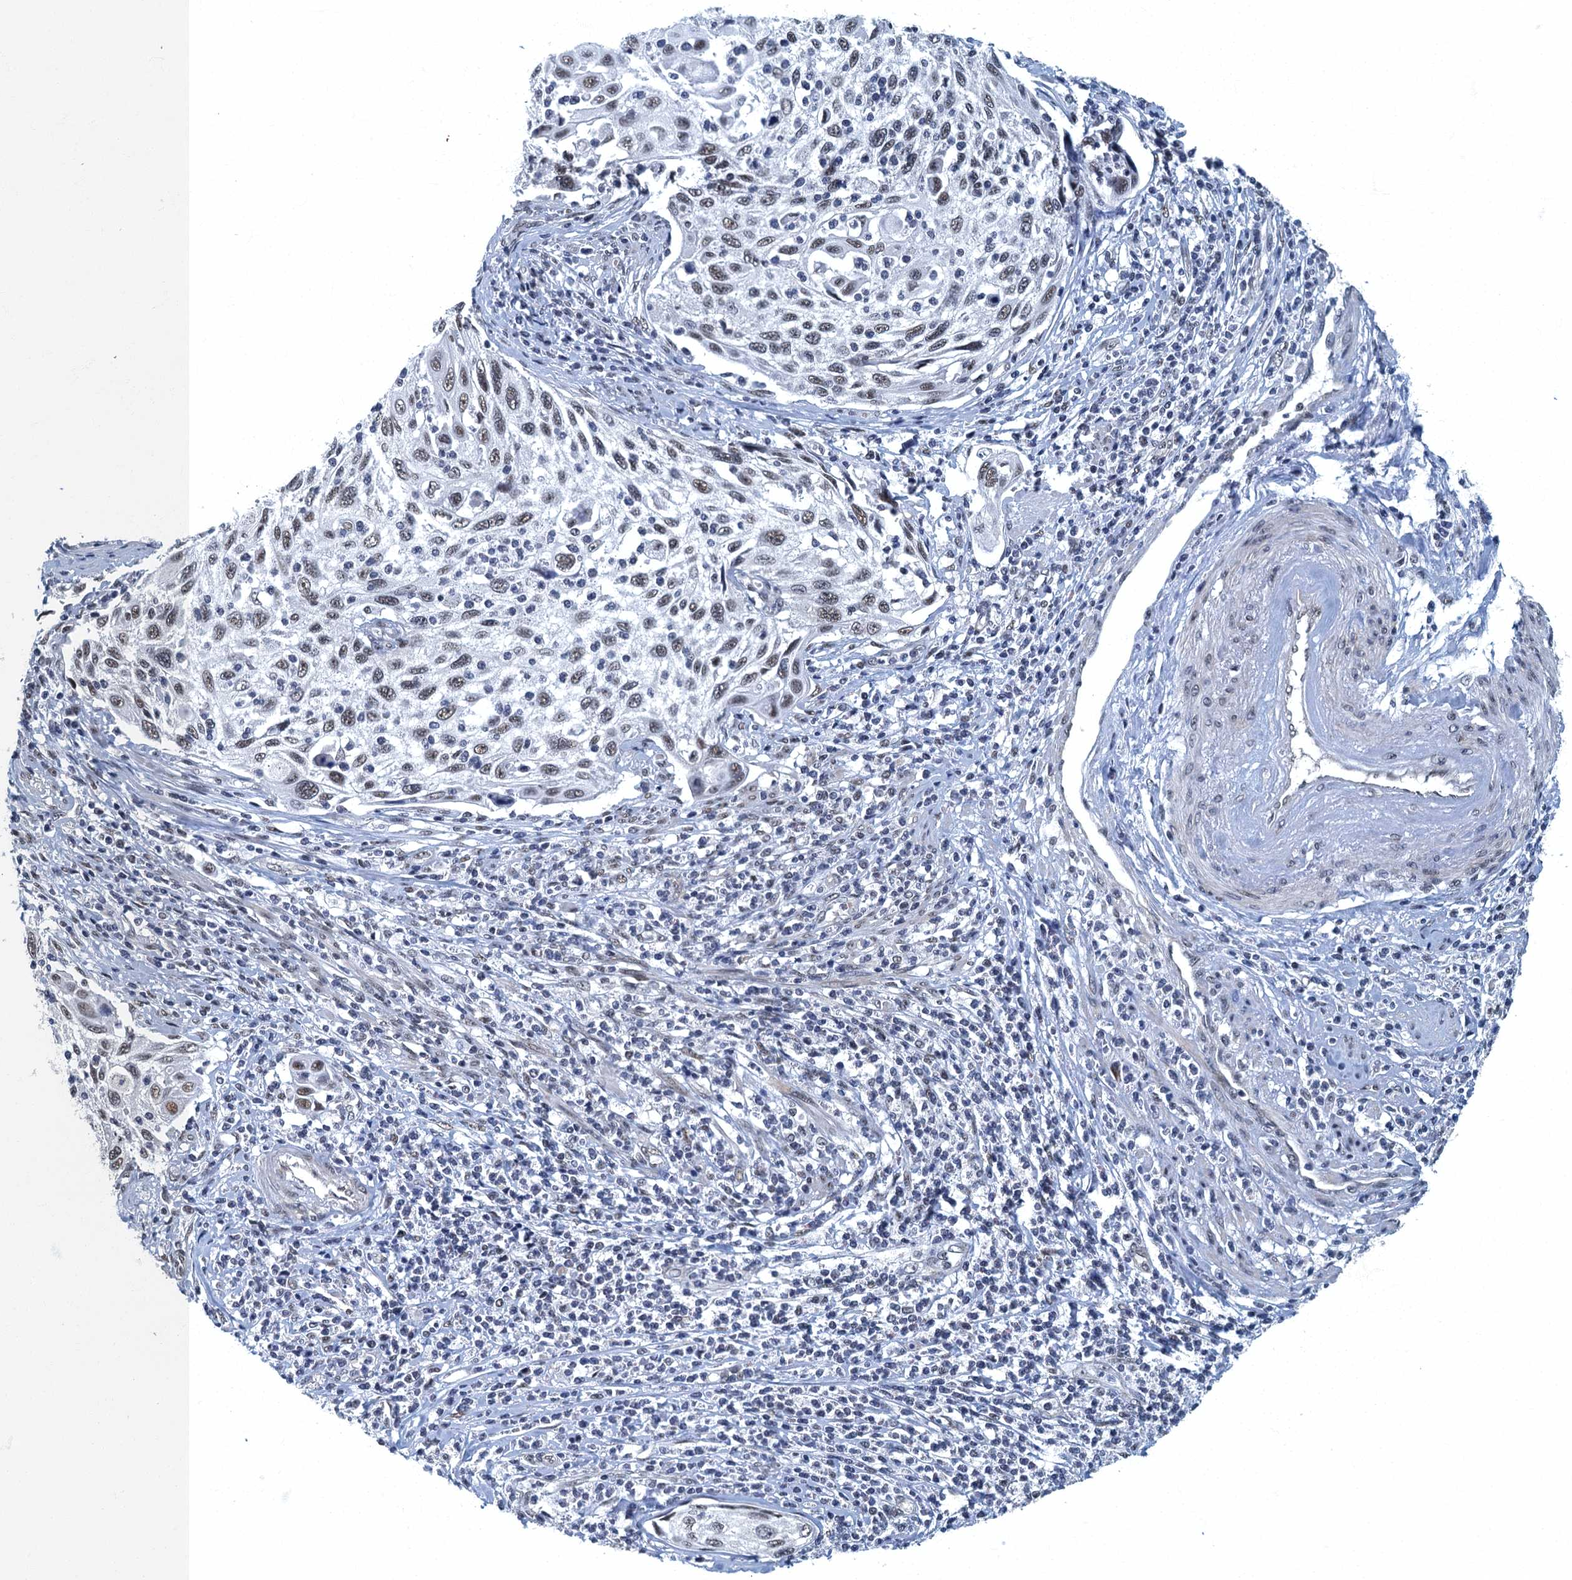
{"staining": {"intensity": "moderate", "quantity": ">75%", "location": "nuclear"}, "tissue": "cervical cancer", "cell_type": "Tumor cells", "image_type": "cancer", "snomed": [{"axis": "morphology", "description": "Squamous cell carcinoma, NOS"}, {"axis": "topography", "description": "Cervix"}], "caption": "Protein expression analysis of cervical squamous cell carcinoma reveals moderate nuclear expression in approximately >75% of tumor cells. (brown staining indicates protein expression, while blue staining denotes nuclei).", "gene": "GADL1", "patient": {"sex": "female", "age": 70}}